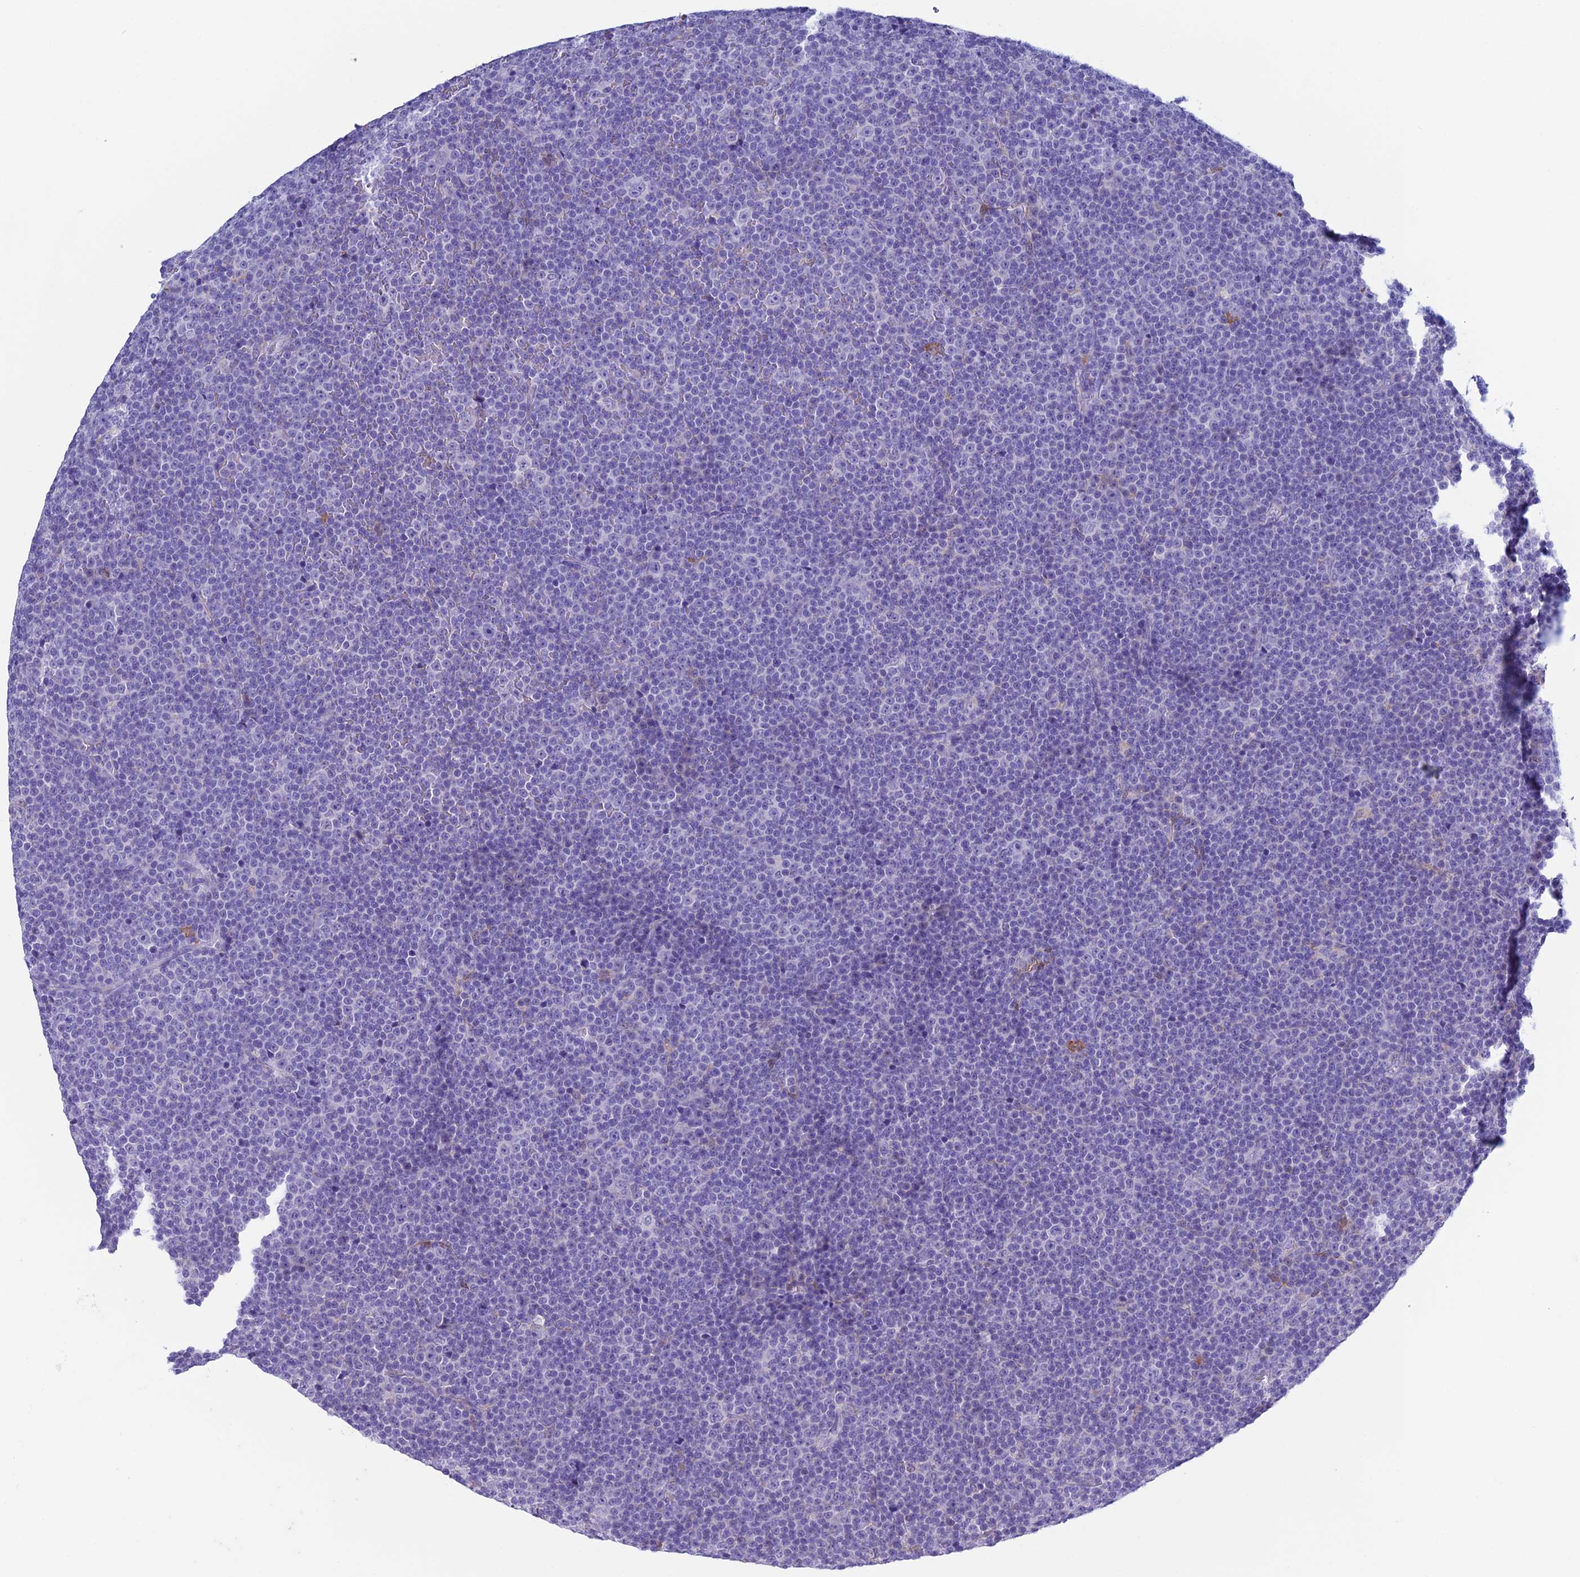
{"staining": {"intensity": "negative", "quantity": "none", "location": "none"}, "tissue": "lymphoma", "cell_type": "Tumor cells", "image_type": "cancer", "snomed": [{"axis": "morphology", "description": "Malignant lymphoma, non-Hodgkin's type, Low grade"}, {"axis": "topography", "description": "Lymph node"}], "caption": "Tumor cells show no significant staining in low-grade malignant lymphoma, non-Hodgkin's type. The staining was performed using DAB to visualize the protein expression in brown, while the nuclei were stained in blue with hematoxylin (Magnification: 20x).", "gene": "KCNK17", "patient": {"sex": "female", "age": 67}}